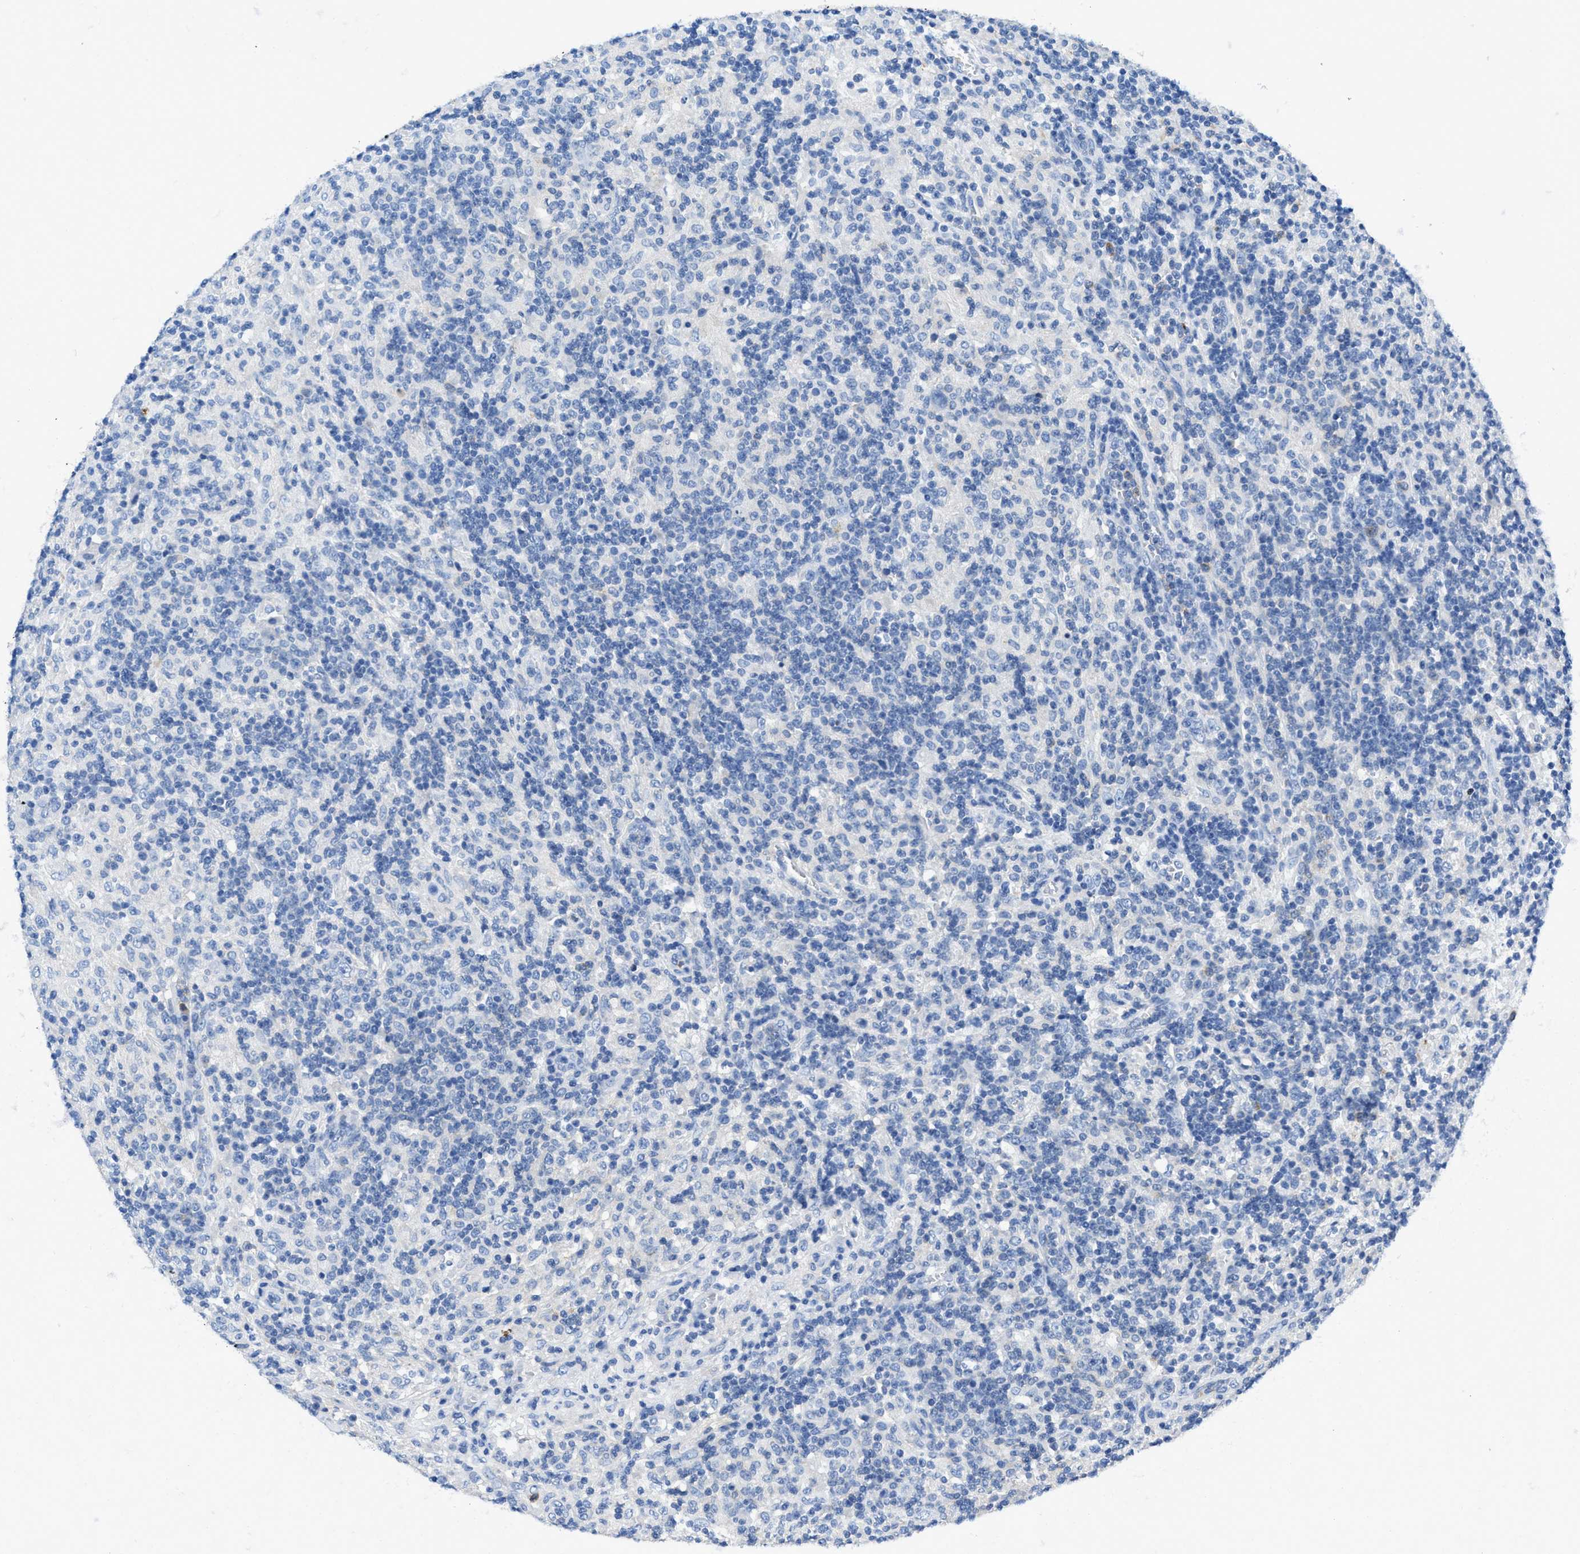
{"staining": {"intensity": "negative", "quantity": "none", "location": "none"}, "tissue": "lymphoma", "cell_type": "Tumor cells", "image_type": "cancer", "snomed": [{"axis": "morphology", "description": "Hodgkin's disease, NOS"}, {"axis": "topography", "description": "Lymph node"}], "caption": "An immunohistochemistry image of Hodgkin's disease is shown. There is no staining in tumor cells of Hodgkin's disease. (DAB immunohistochemistry with hematoxylin counter stain).", "gene": "NEB", "patient": {"sex": "male", "age": 70}}